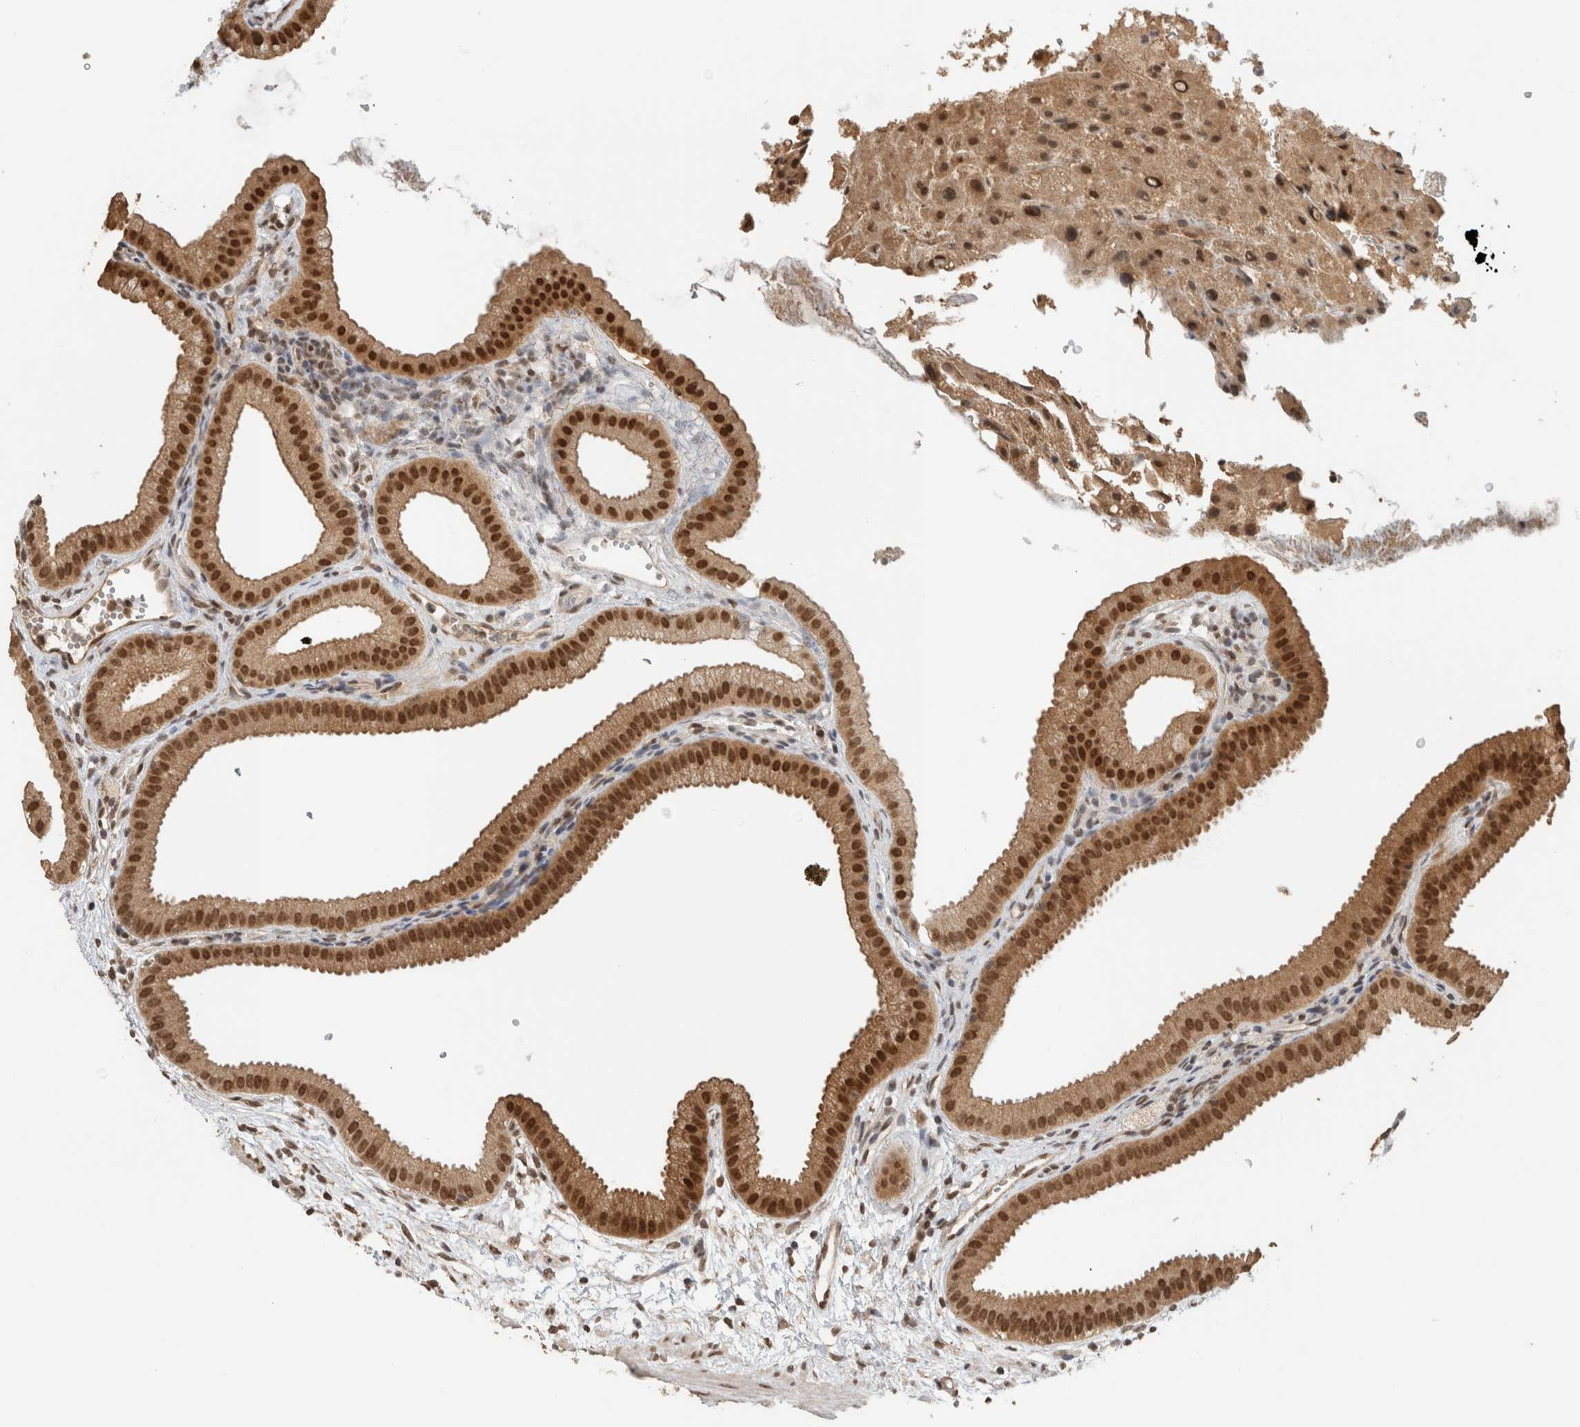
{"staining": {"intensity": "strong", "quantity": ">75%", "location": "cytoplasmic/membranous,nuclear"}, "tissue": "gallbladder", "cell_type": "Glandular cells", "image_type": "normal", "snomed": [{"axis": "morphology", "description": "Normal tissue, NOS"}, {"axis": "topography", "description": "Gallbladder"}], "caption": "Immunohistochemistry (IHC) (DAB (3,3'-diaminobenzidine)) staining of benign human gallbladder demonstrates strong cytoplasmic/membranous,nuclear protein staining in about >75% of glandular cells.", "gene": "C1orf21", "patient": {"sex": "female", "age": 64}}